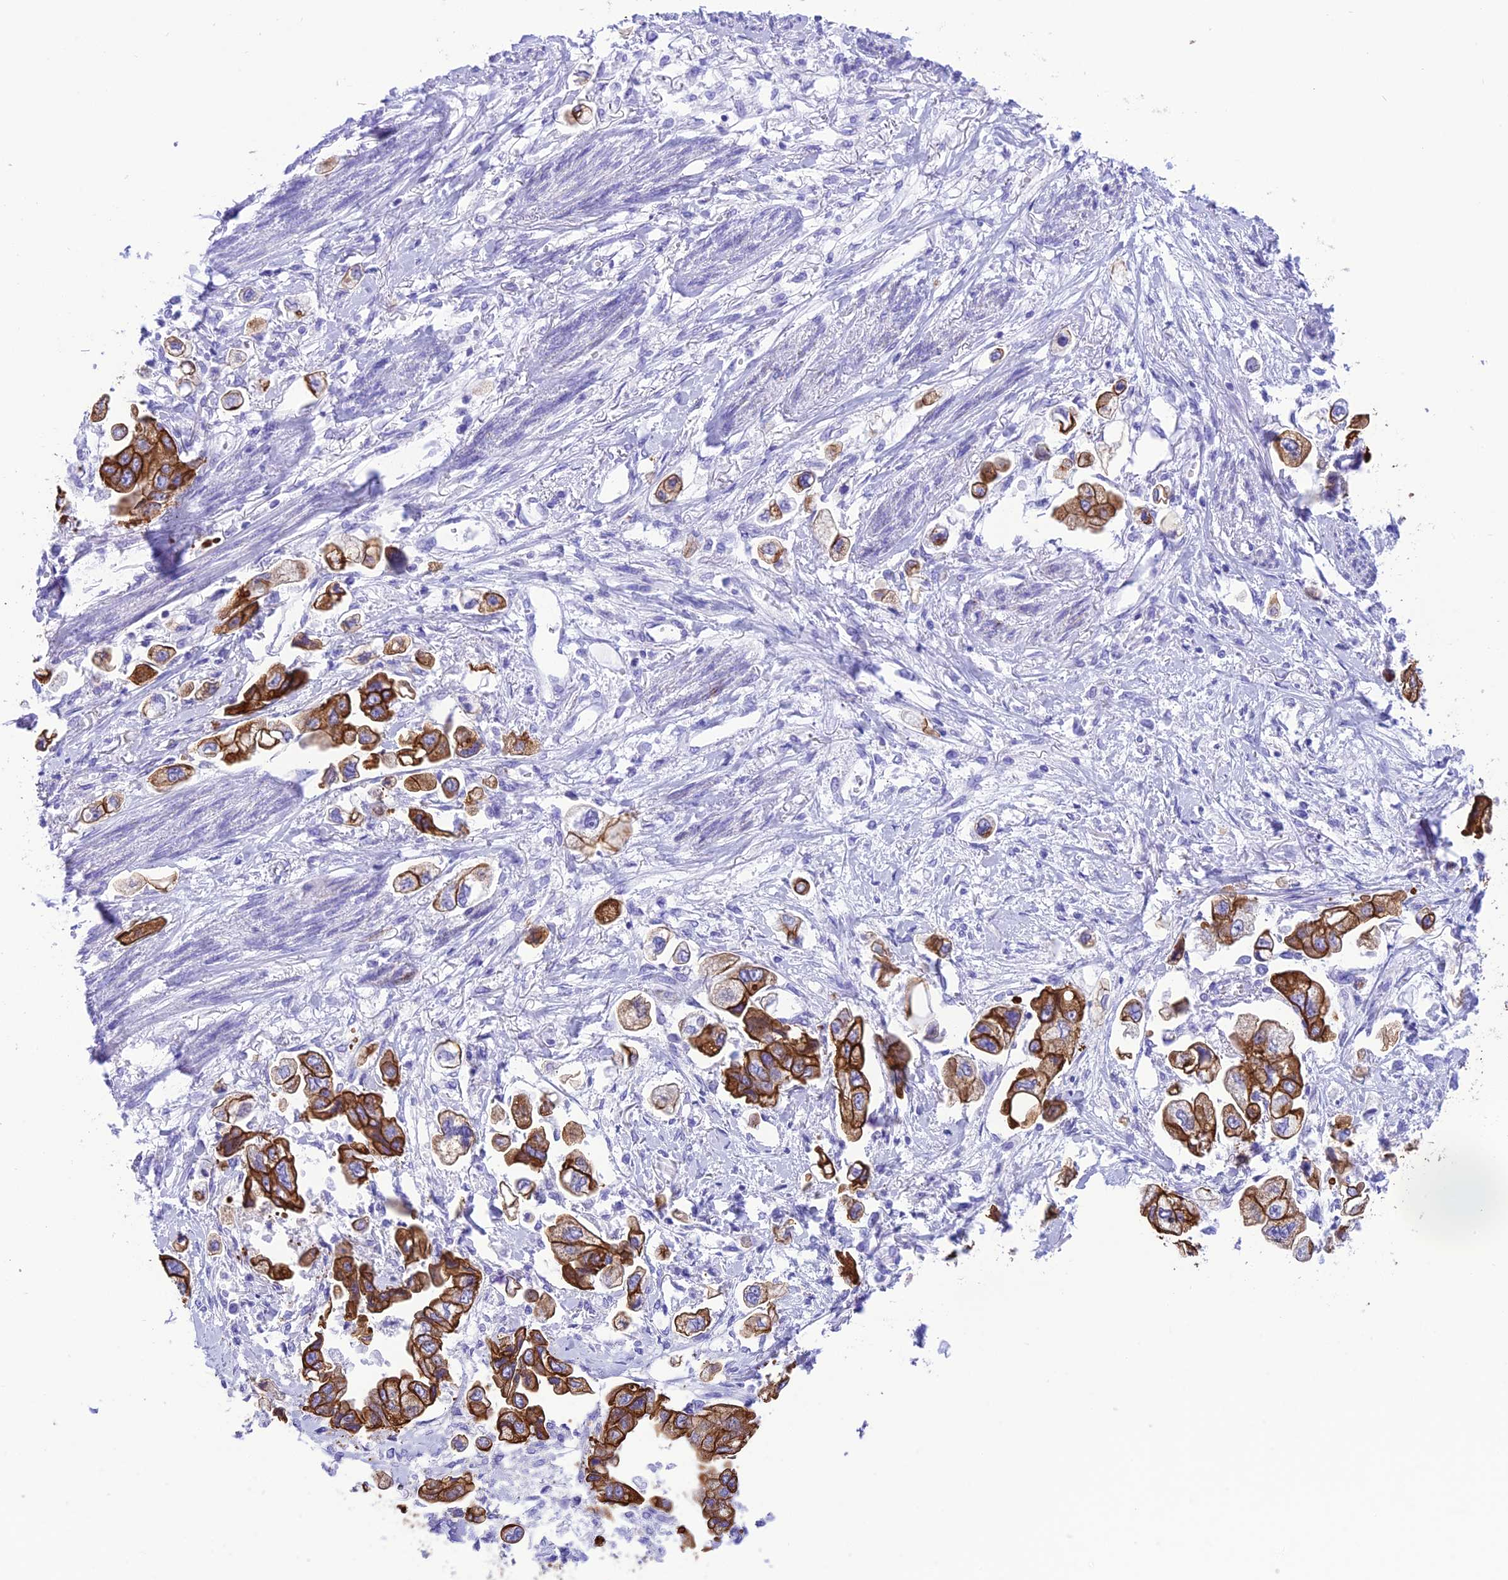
{"staining": {"intensity": "strong", "quantity": ">75%", "location": "cytoplasmic/membranous"}, "tissue": "stomach cancer", "cell_type": "Tumor cells", "image_type": "cancer", "snomed": [{"axis": "morphology", "description": "Adenocarcinoma, NOS"}, {"axis": "topography", "description": "Stomach"}], "caption": "Strong cytoplasmic/membranous positivity is appreciated in about >75% of tumor cells in adenocarcinoma (stomach).", "gene": "VPS52", "patient": {"sex": "male", "age": 62}}